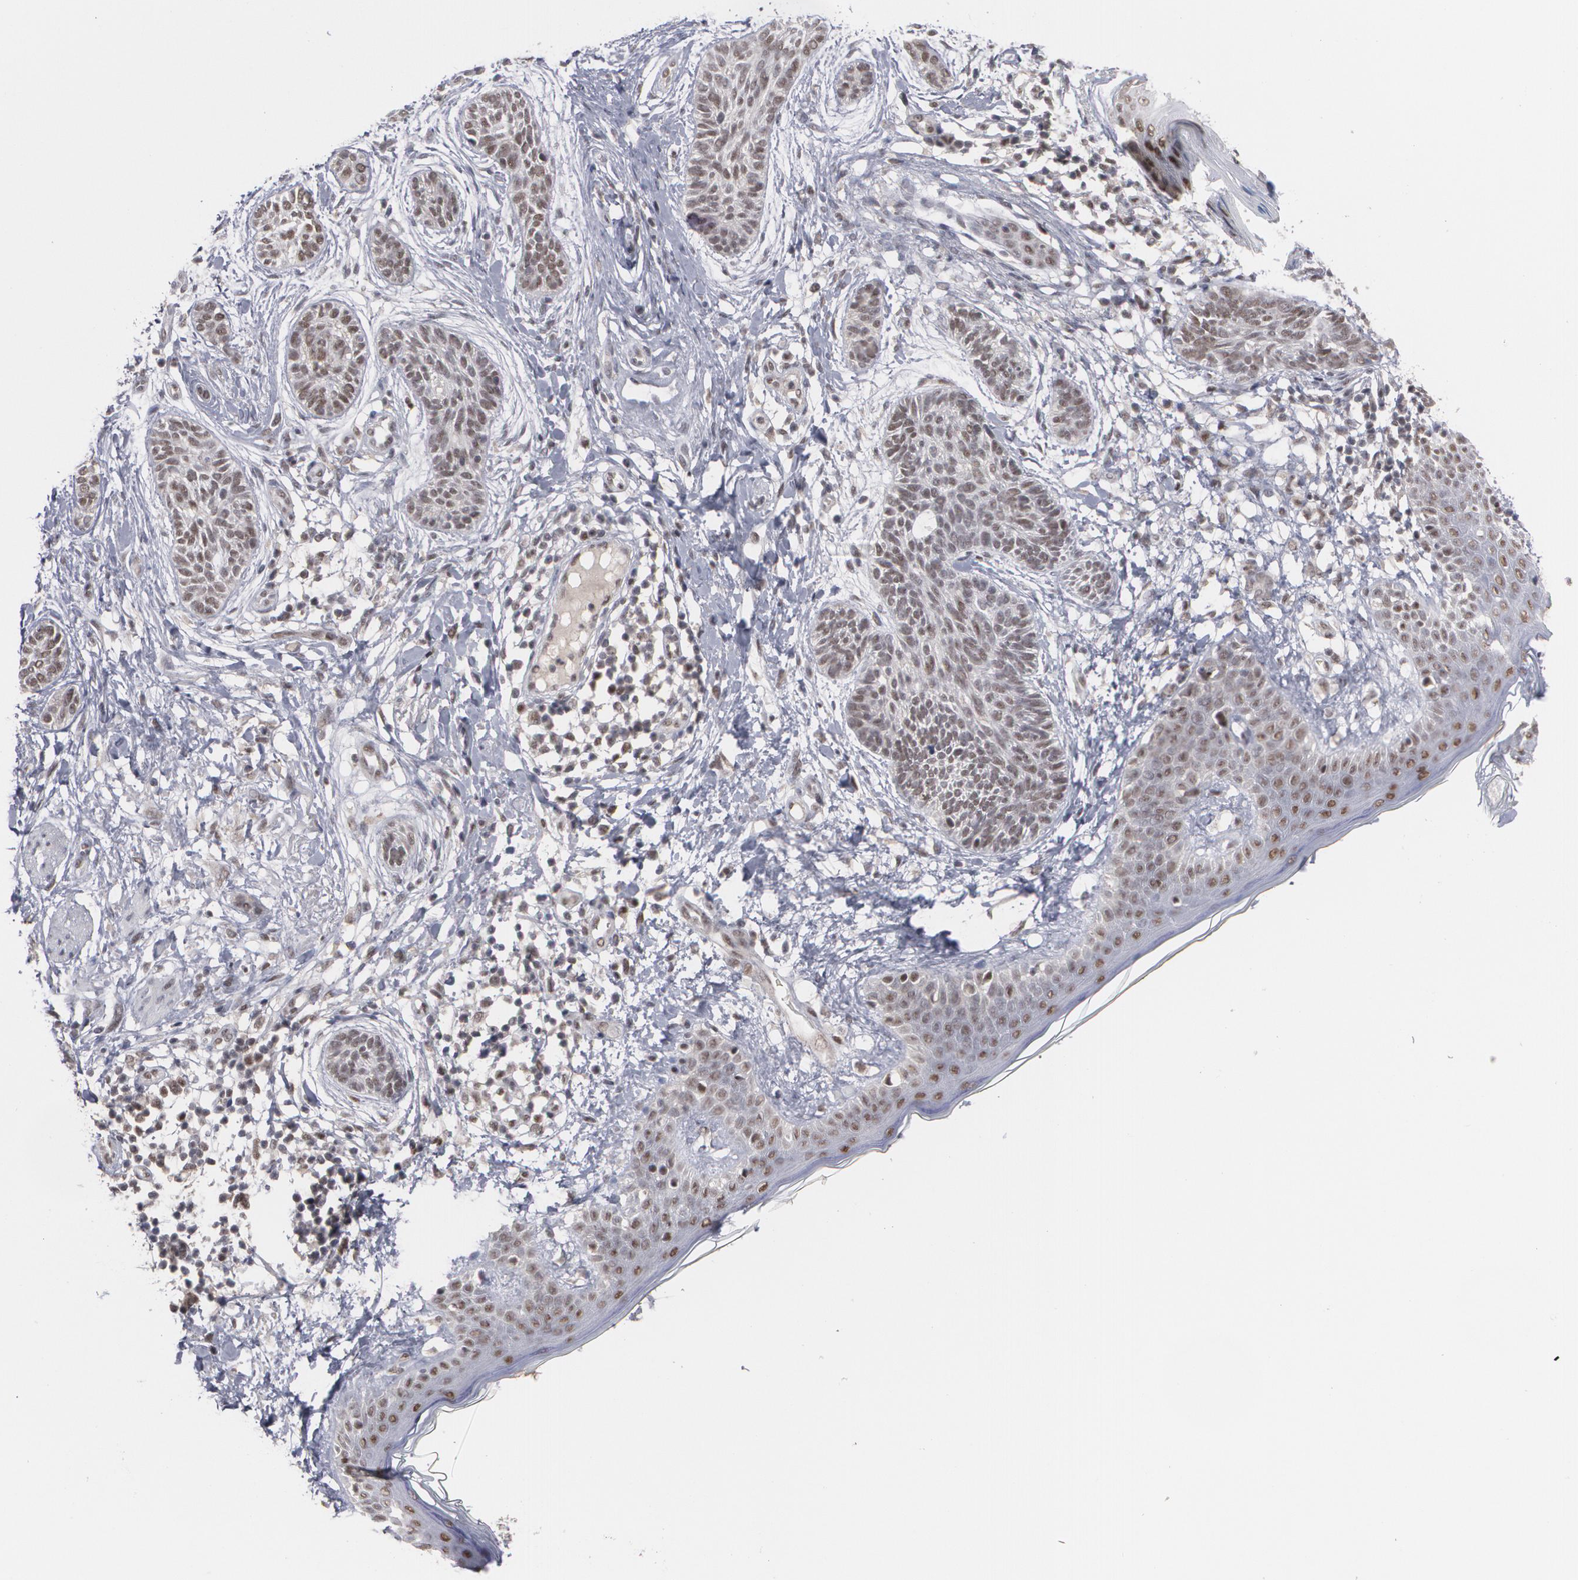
{"staining": {"intensity": "moderate", "quantity": ">75%", "location": "nuclear"}, "tissue": "skin cancer", "cell_type": "Tumor cells", "image_type": "cancer", "snomed": [{"axis": "morphology", "description": "Normal tissue, NOS"}, {"axis": "morphology", "description": "Basal cell carcinoma"}, {"axis": "topography", "description": "Skin"}], "caption": "A brown stain labels moderate nuclear staining of a protein in basal cell carcinoma (skin) tumor cells.", "gene": "INTS6", "patient": {"sex": "male", "age": 63}}